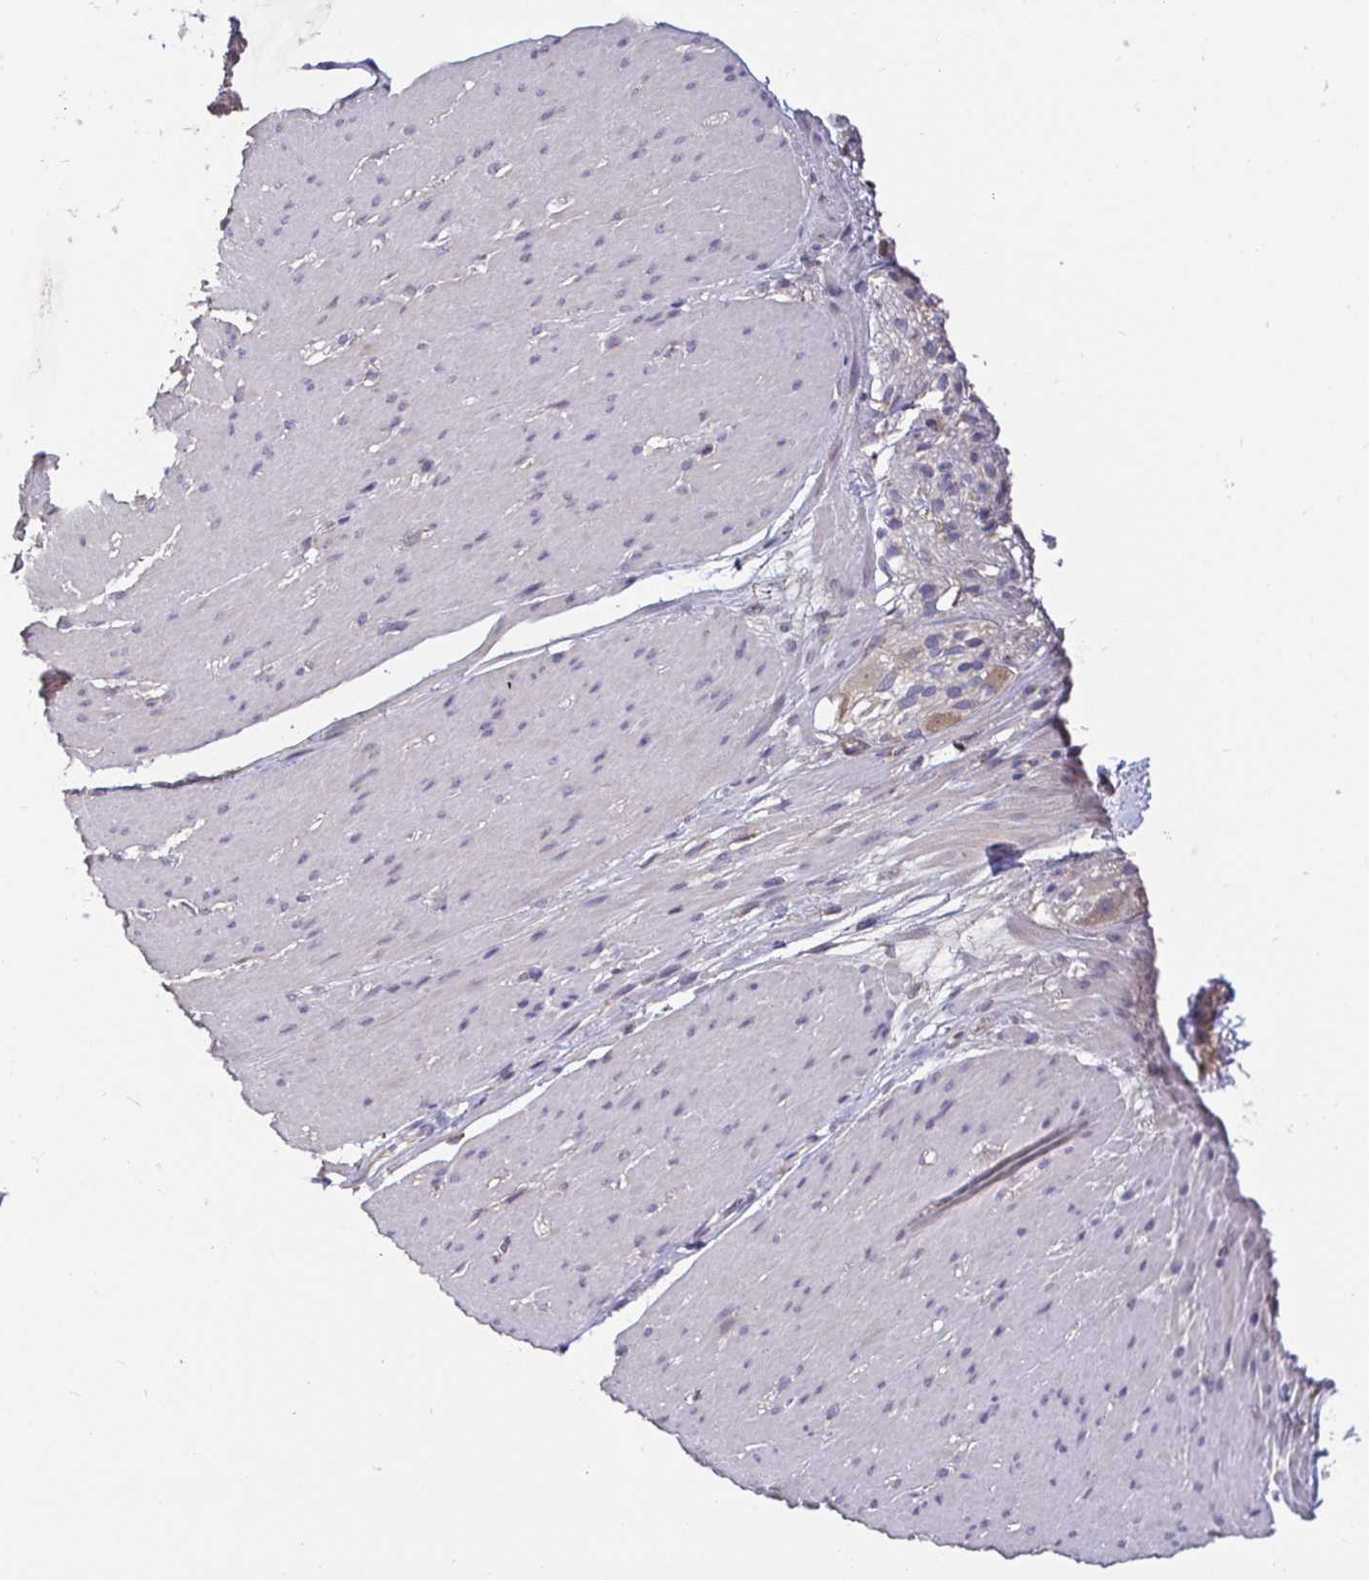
{"staining": {"intensity": "negative", "quantity": "none", "location": "none"}, "tissue": "smooth muscle", "cell_type": "Smooth muscle cells", "image_type": "normal", "snomed": [{"axis": "morphology", "description": "Normal tissue, NOS"}, {"axis": "topography", "description": "Smooth muscle"}, {"axis": "topography", "description": "Rectum"}], "caption": "The photomicrograph shows no significant positivity in smooth muscle cells of smooth muscle.", "gene": "ANLN", "patient": {"sex": "male", "age": 53}}